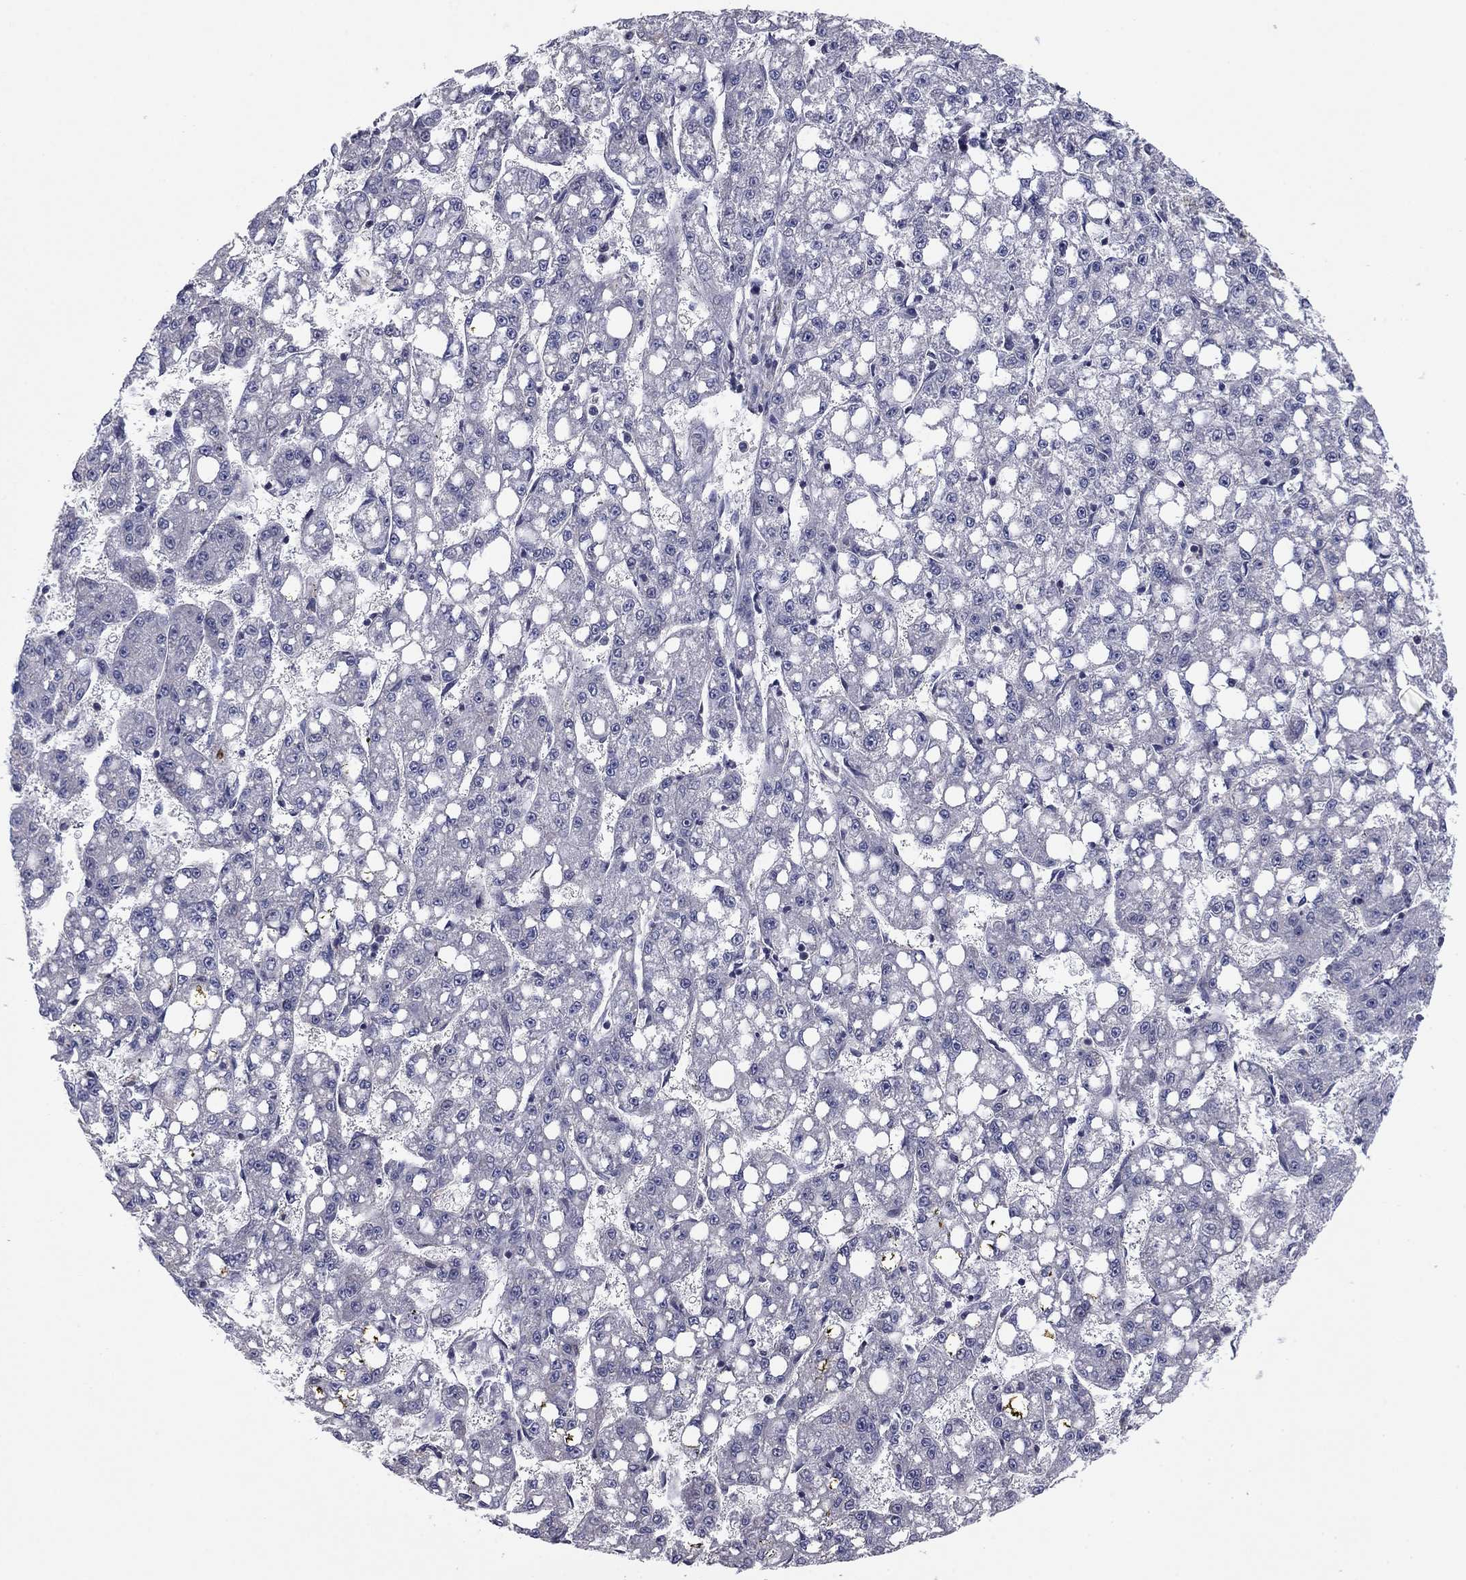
{"staining": {"intensity": "negative", "quantity": "none", "location": "none"}, "tissue": "liver cancer", "cell_type": "Tumor cells", "image_type": "cancer", "snomed": [{"axis": "morphology", "description": "Carcinoma, Hepatocellular, NOS"}, {"axis": "topography", "description": "Liver"}], "caption": "IHC histopathology image of neoplastic tissue: human liver cancer (hepatocellular carcinoma) stained with DAB (3,3'-diaminobenzidine) exhibits no significant protein positivity in tumor cells.", "gene": "BCL11A", "patient": {"sex": "female", "age": 65}}